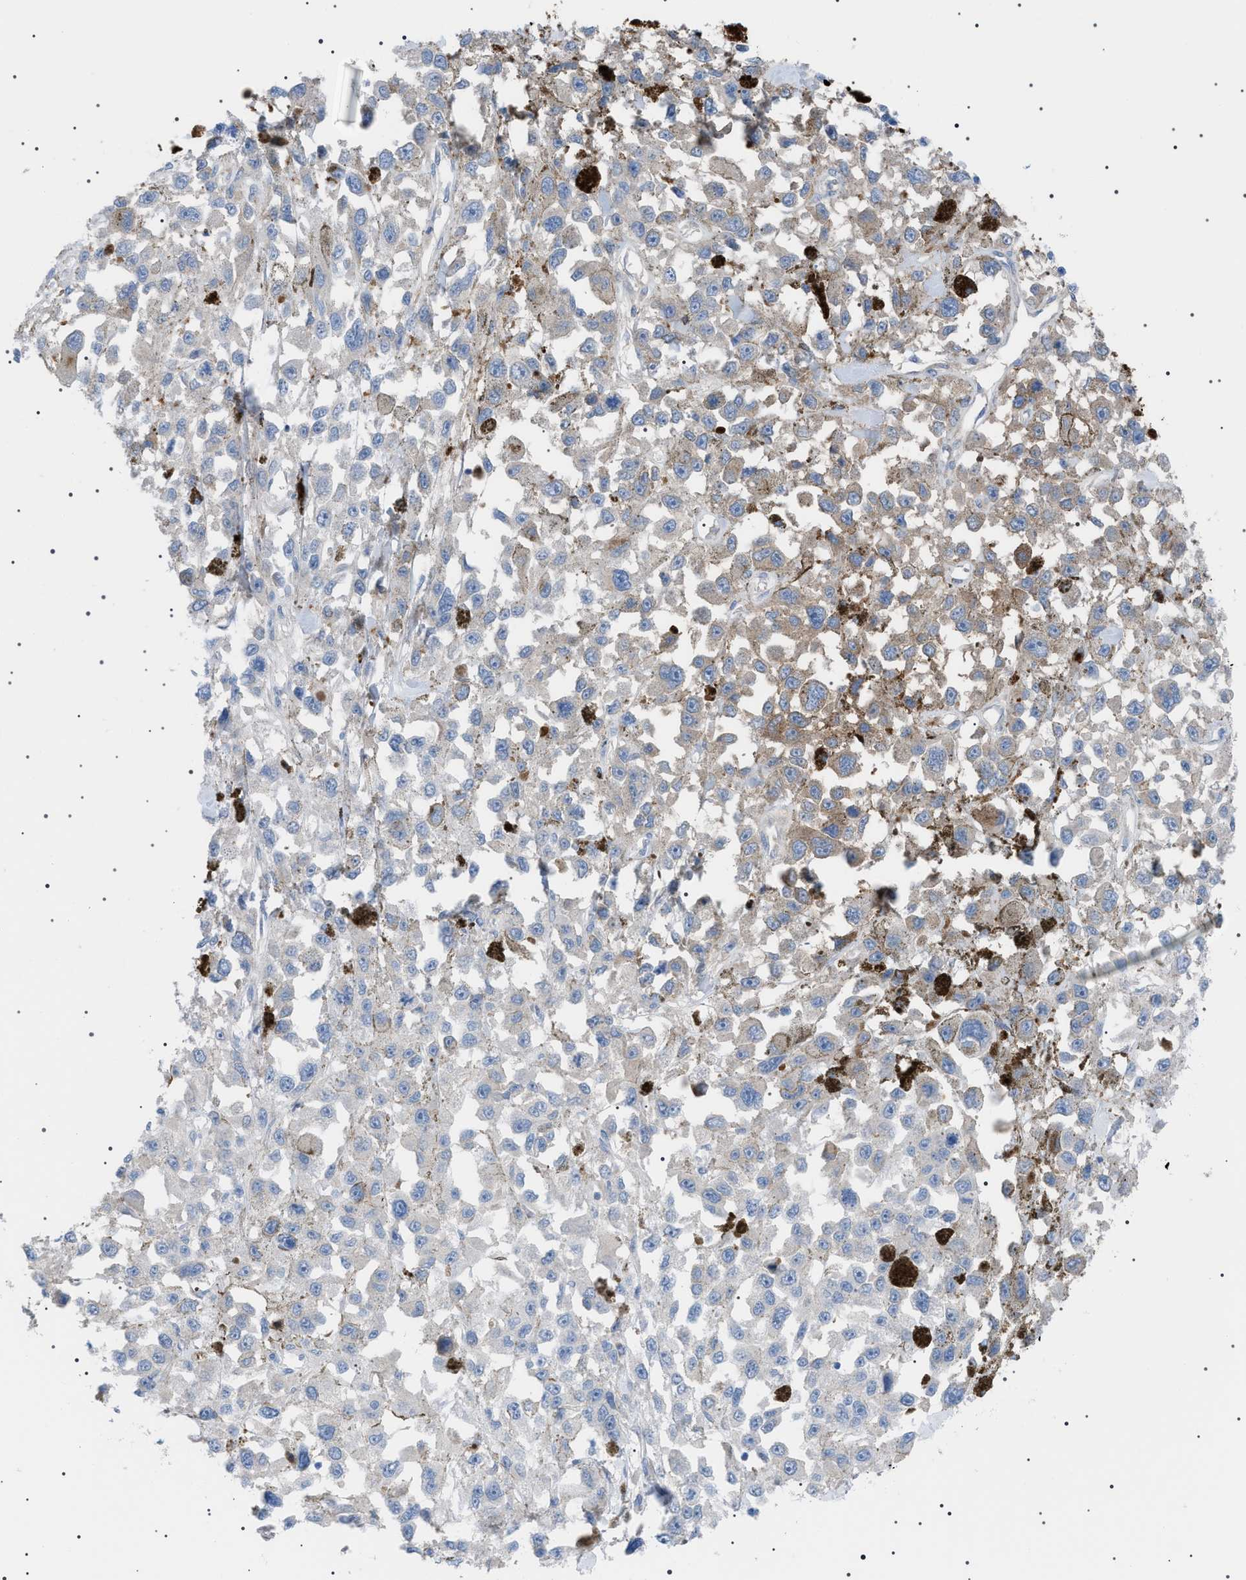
{"staining": {"intensity": "weak", "quantity": "25%-75%", "location": "cytoplasmic/membranous"}, "tissue": "melanoma", "cell_type": "Tumor cells", "image_type": "cancer", "snomed": [{"axis": "morphology", "description": "Malignant melanoma, Metastatic site"}, {"axis": "topography", "description": "Lymph node"}], "caption": "Malignant melanoma (metastatic site) was stained to show a protein in brown. There is low levels of weak cytoplasmic/membranous expression in about 25%-75% of tumor cells. (IHC, brightfield microscopy, high magnification).", "gene": "LPA", "patient": {"sex": "male", "age": 59}}